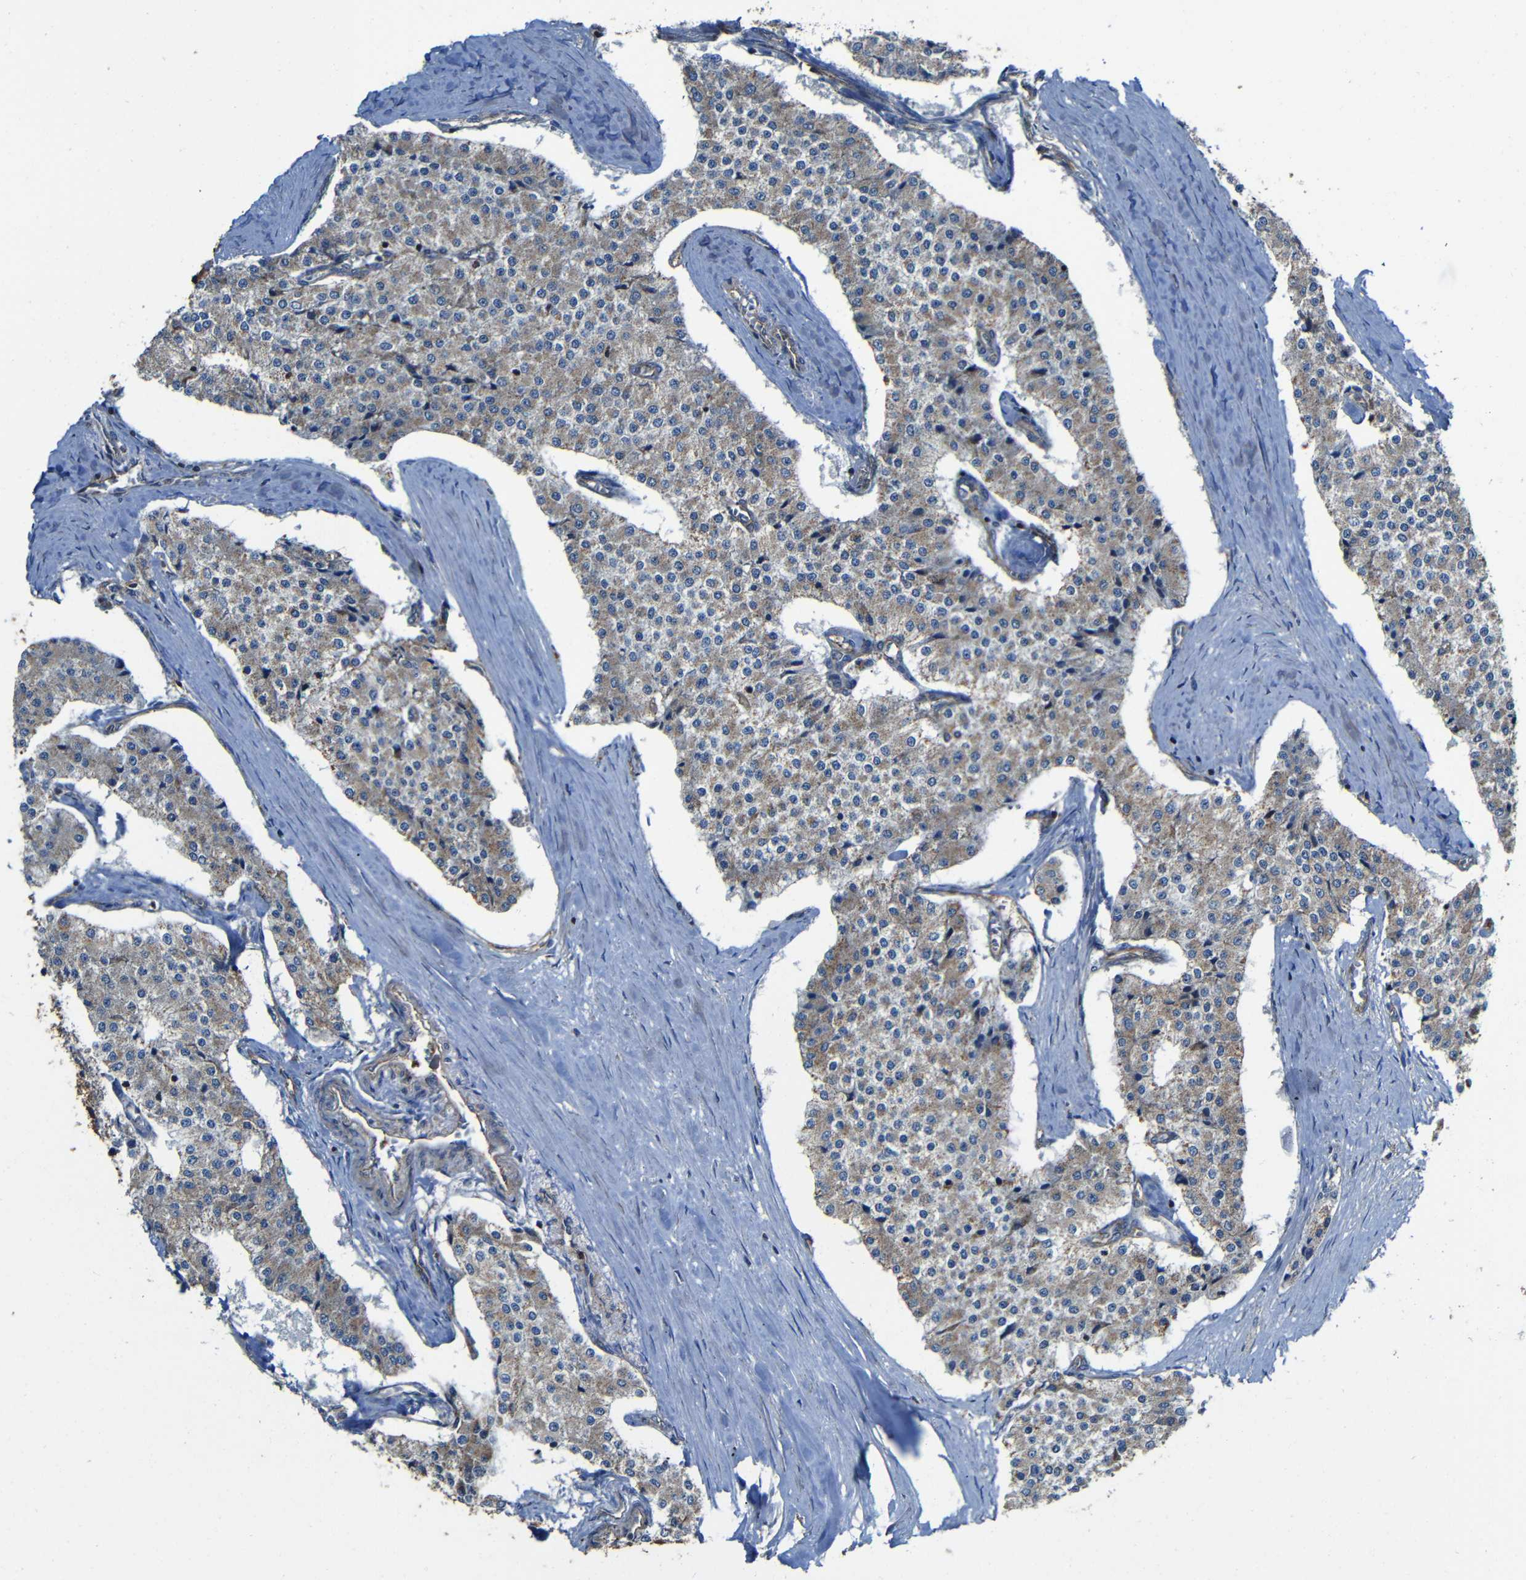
{"staining": {"intensity": "weak", "quantity": ">75%", "location": "cytoplasmic/membranous"}, "tissue": "carcinoid", "cell_type": "Tumor cells", "image_type": "cancer", "snomed": [{"axis": "morphology", "description": "Carcinoid, malignant, NOS"}, {"axis": "topography", "description": "Colon"}], "caption": "Weak cytoplasmic/membranous protein expression is seen in about >75% of tumor cells in carcinoid.", "gene": "PTCH1", "patient": {"sex": "female", "age": 52}}